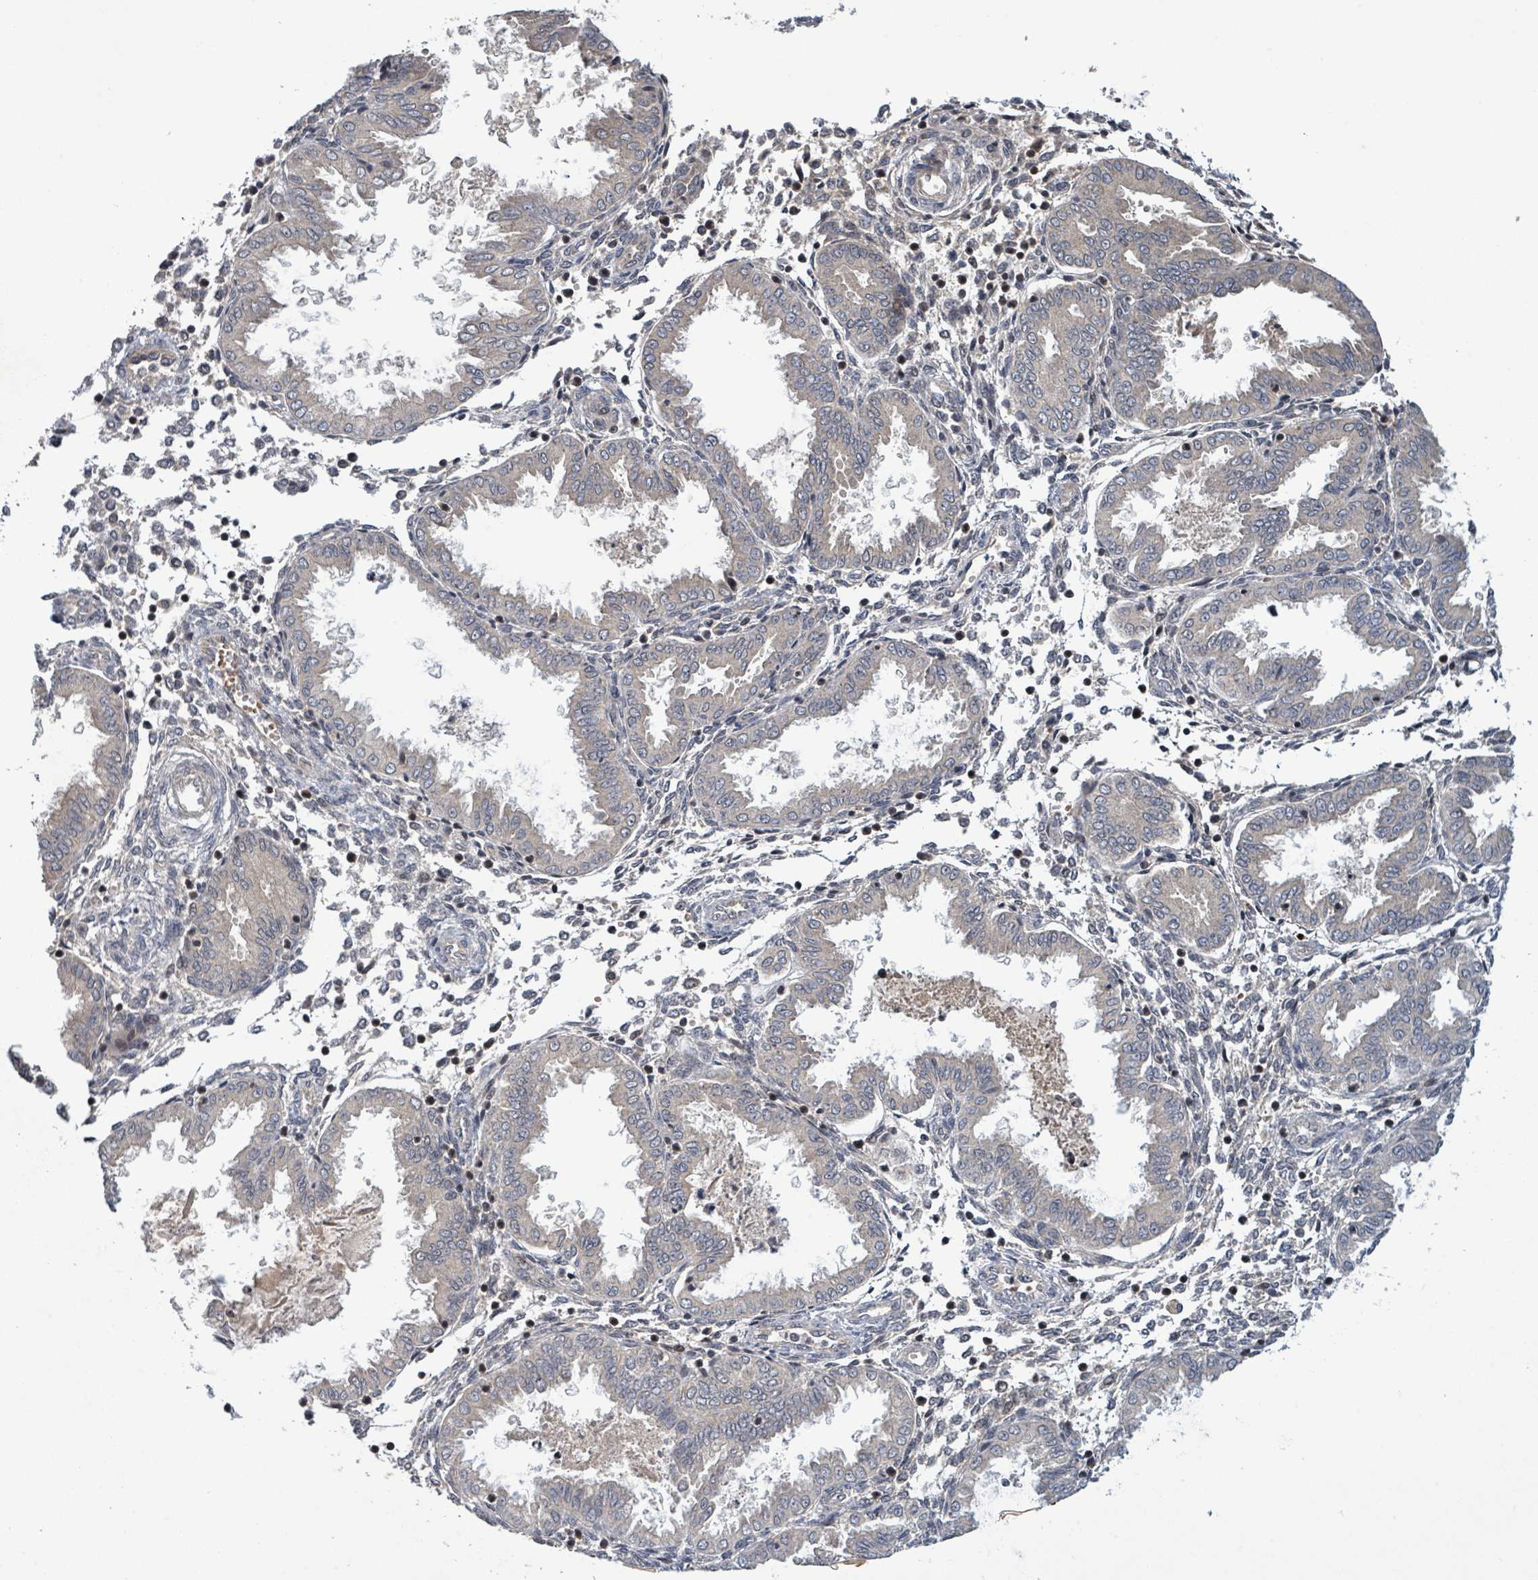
{"staining": {"intensity": "negative", "quantity": "none", "location": "none"}, "tissue": "endometrium", "cell_type": "Cells in endometrial stroma", "image_type": "normal", "snomed": [{"axis": "morphology", "description": "Normal tissue, NOS"}, {"axis": "topography", "description": "Endometrium"}], "caption": "This is a photomicrograph of IHC staining of unremarkable endometrium, which shows no positivity in cells in endometrial stroma.", "gene": "ITGA11", "patient": {"sex": "female", "age": 33}}